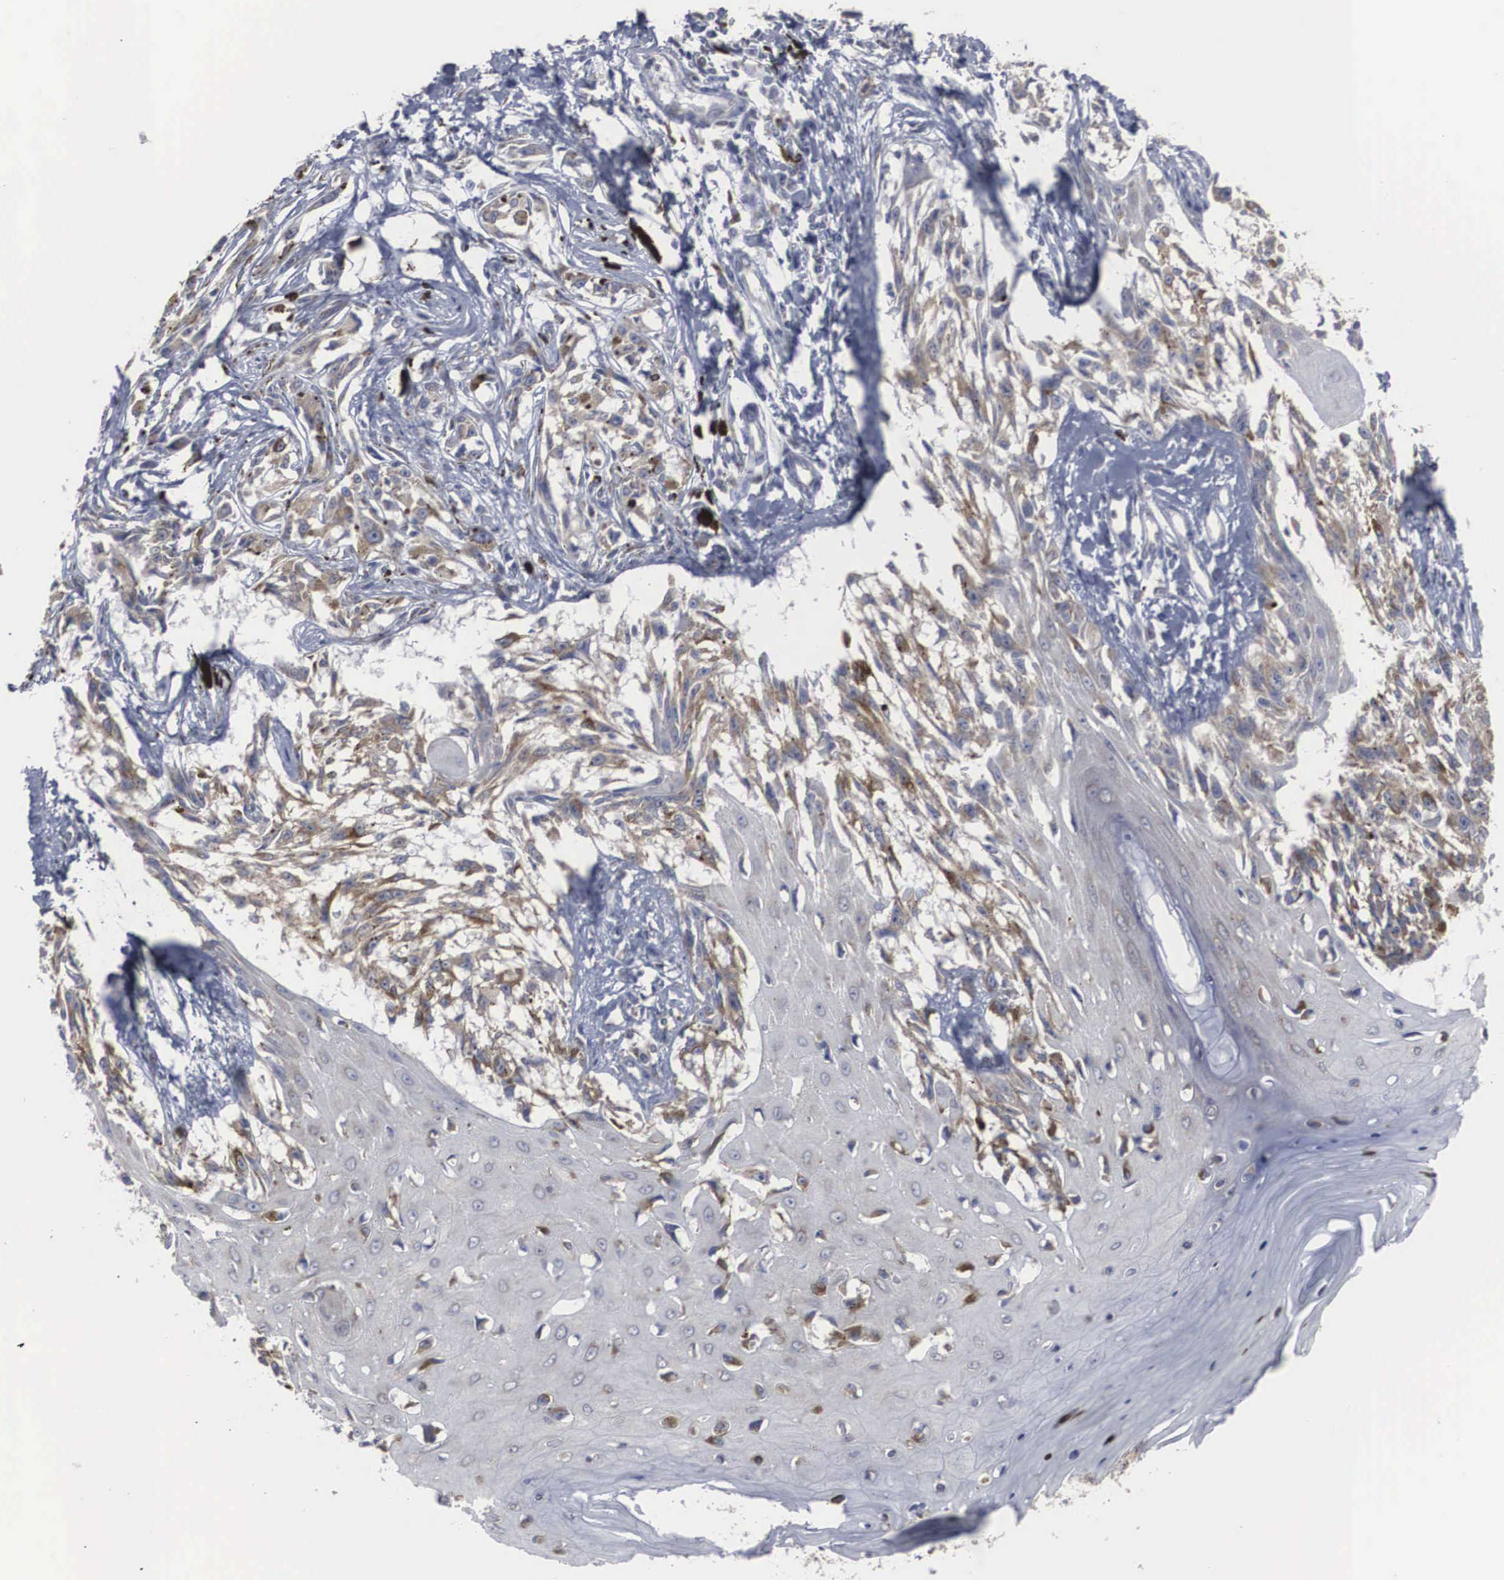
{"staining": {"intensity": "moderate", "quantity": ">75%", "location": "cytoplasmic/membranous"}, "tissue": "melanoma", "cell_type": "Tumor cells", "image_type": "cancer", "snomed": [{"axis": "morphology", "description": "Malignant melanoma, NOS"}, {"axis": "topography", "description": "Skin"}], "caption": "A medium amount of moderate cytoplasmic/membranous expression is appreciated in about >75% of tumor cells in melanoma tissue.", "gene": "MIA2", "patient": {"sex": "female", "age": 82}}